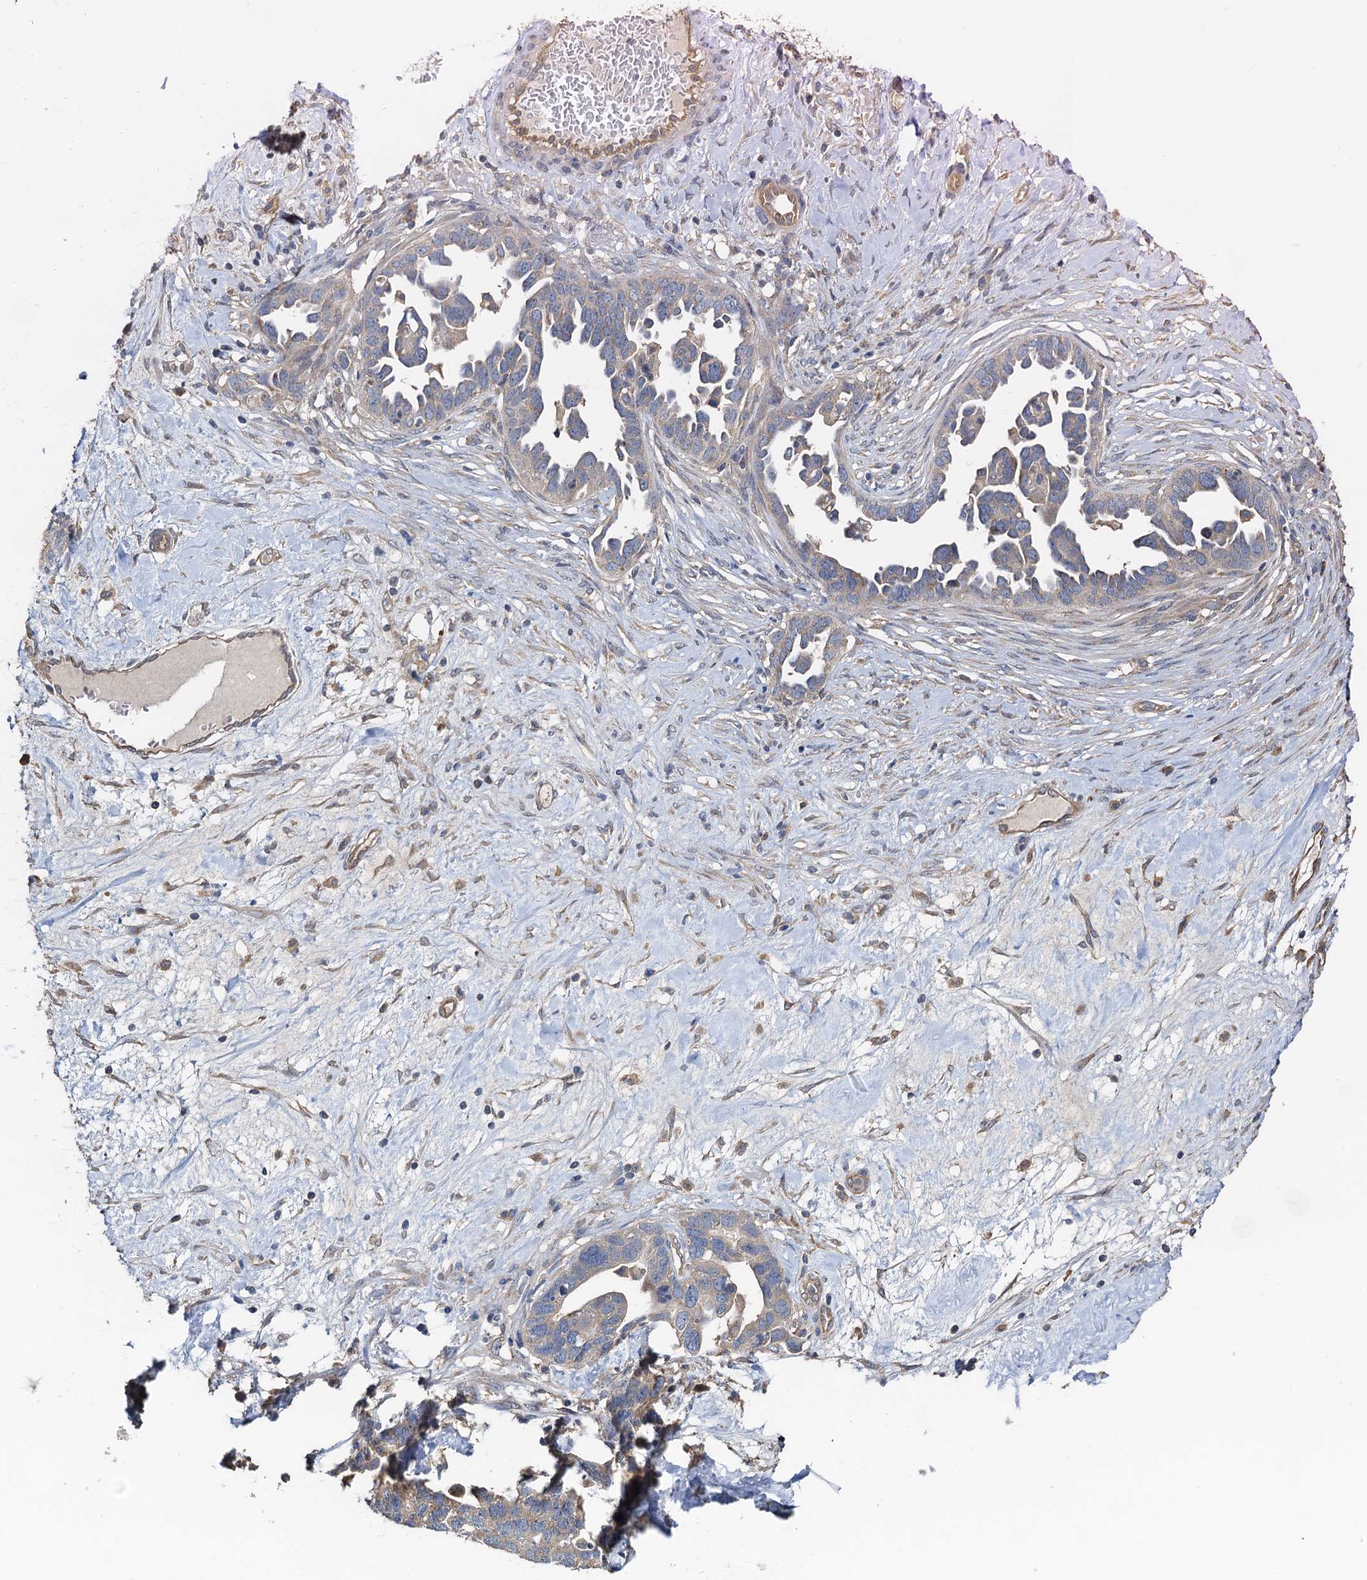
{"staining": {"intensity": "weak", "quantity": "<25%", "location": "cytoplasmic/membranous"}, "tissue": "ovarian cancer", "cell_type": "Tumor cells", "image_type": "cancer", "snomed": [{"axis": "morphology", "description": "Cystadenocarcinoma, serous, NOS"}, {"axis": "topography", "description": "Ovary"}], "caption": "An image of human ovarian cancer (serous cystadenocarcinoma) is negative for staining in tumor cells.", "gene": "HYI", "patient": {"sex": "female", "age": 54}}